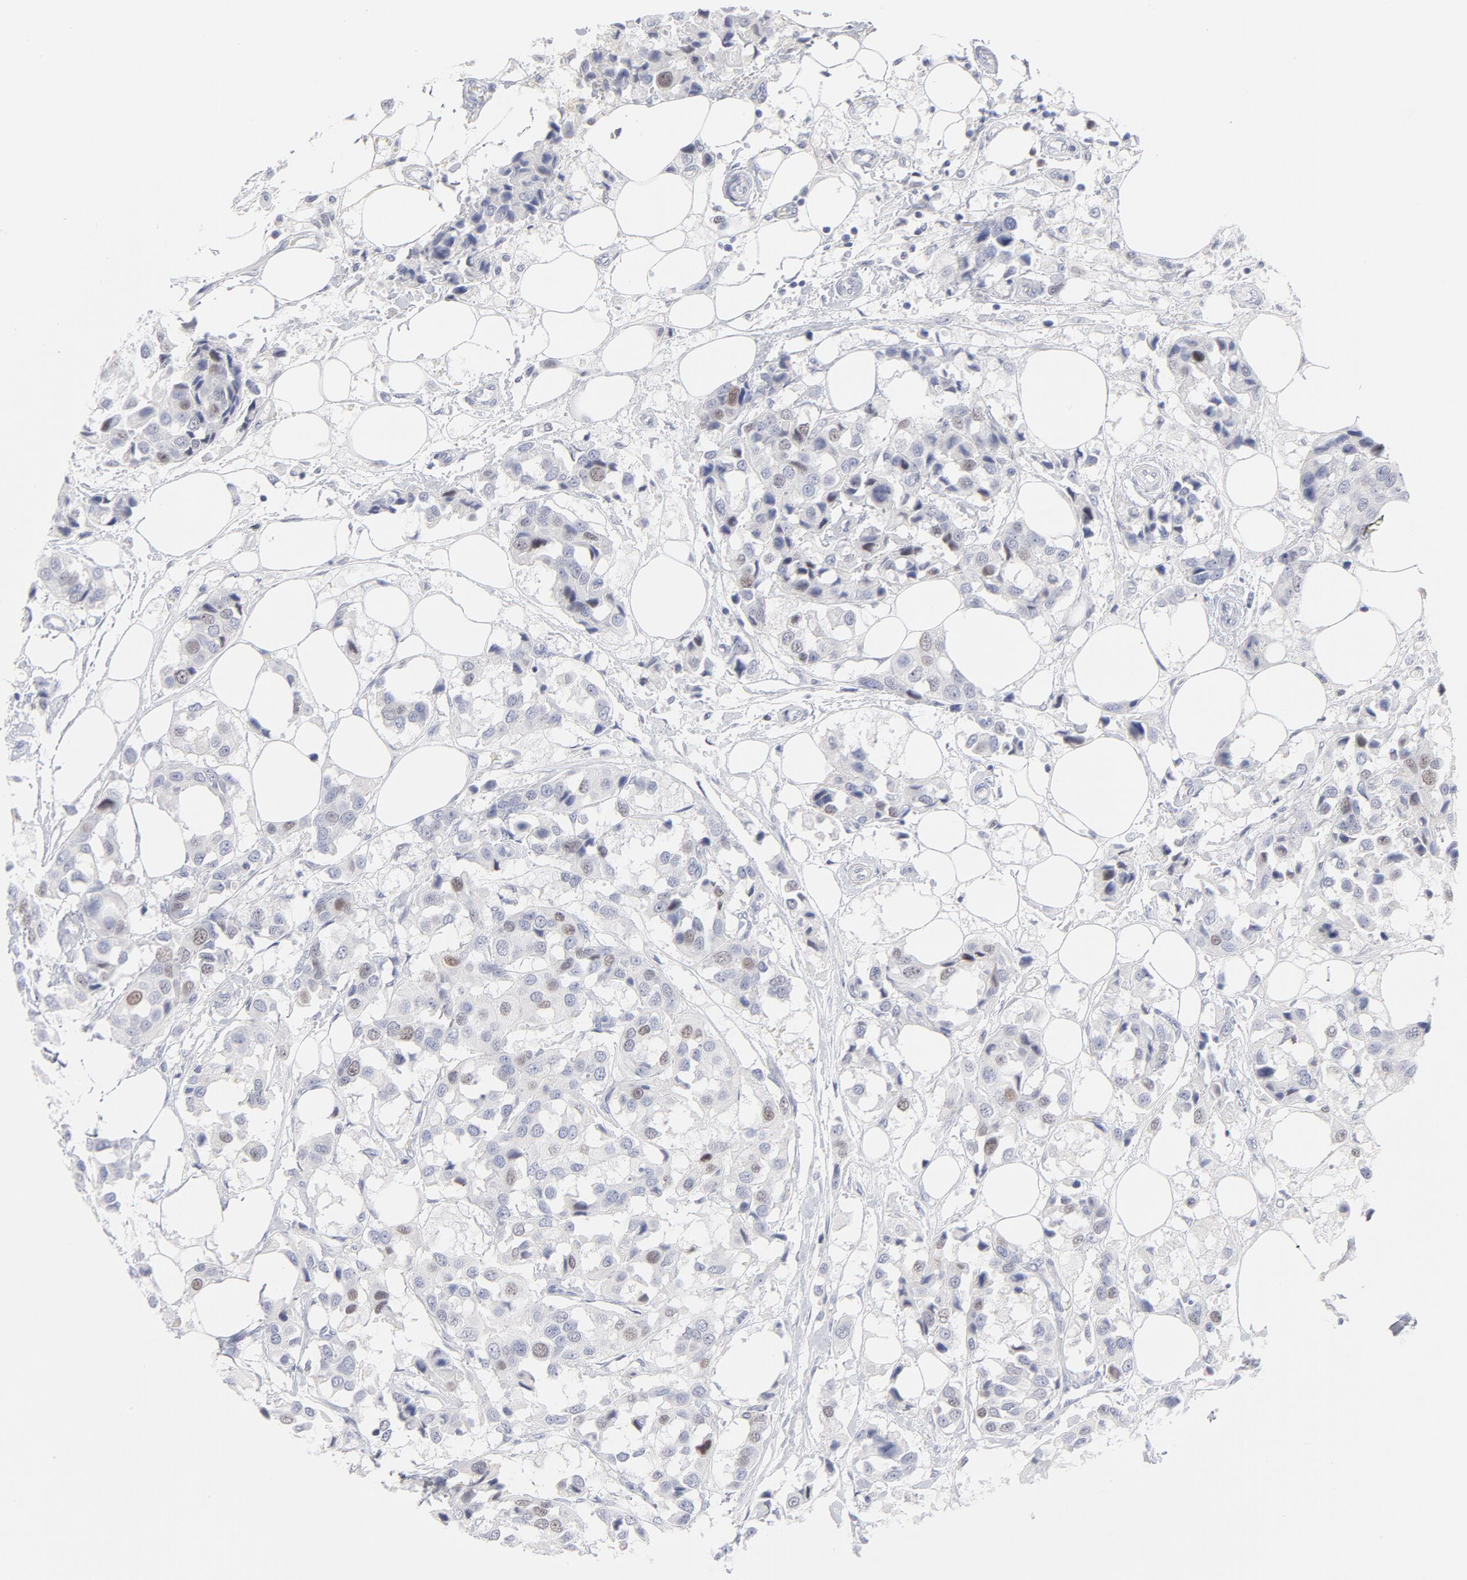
{"staining": {"intensity": "weak", "quantity": "<25%", "location": "nuclear"}, "tissue": "breast cancer", "cell_type": "Tumor cells", "image_type": "cancer", "snomed": [{"axis": "morphology", "description": "Duct carcinoma"}, {"axis": "topography", "description": "Breast"}], "caption": "High power microscopy micrograph of an immunohistochemistry (IHC) micrograph of breast intraductal carcinoma, revealing no significant staining in tumor cells.", "gene": "MCM7", "patient": {"sex": "female", "age": 80}}